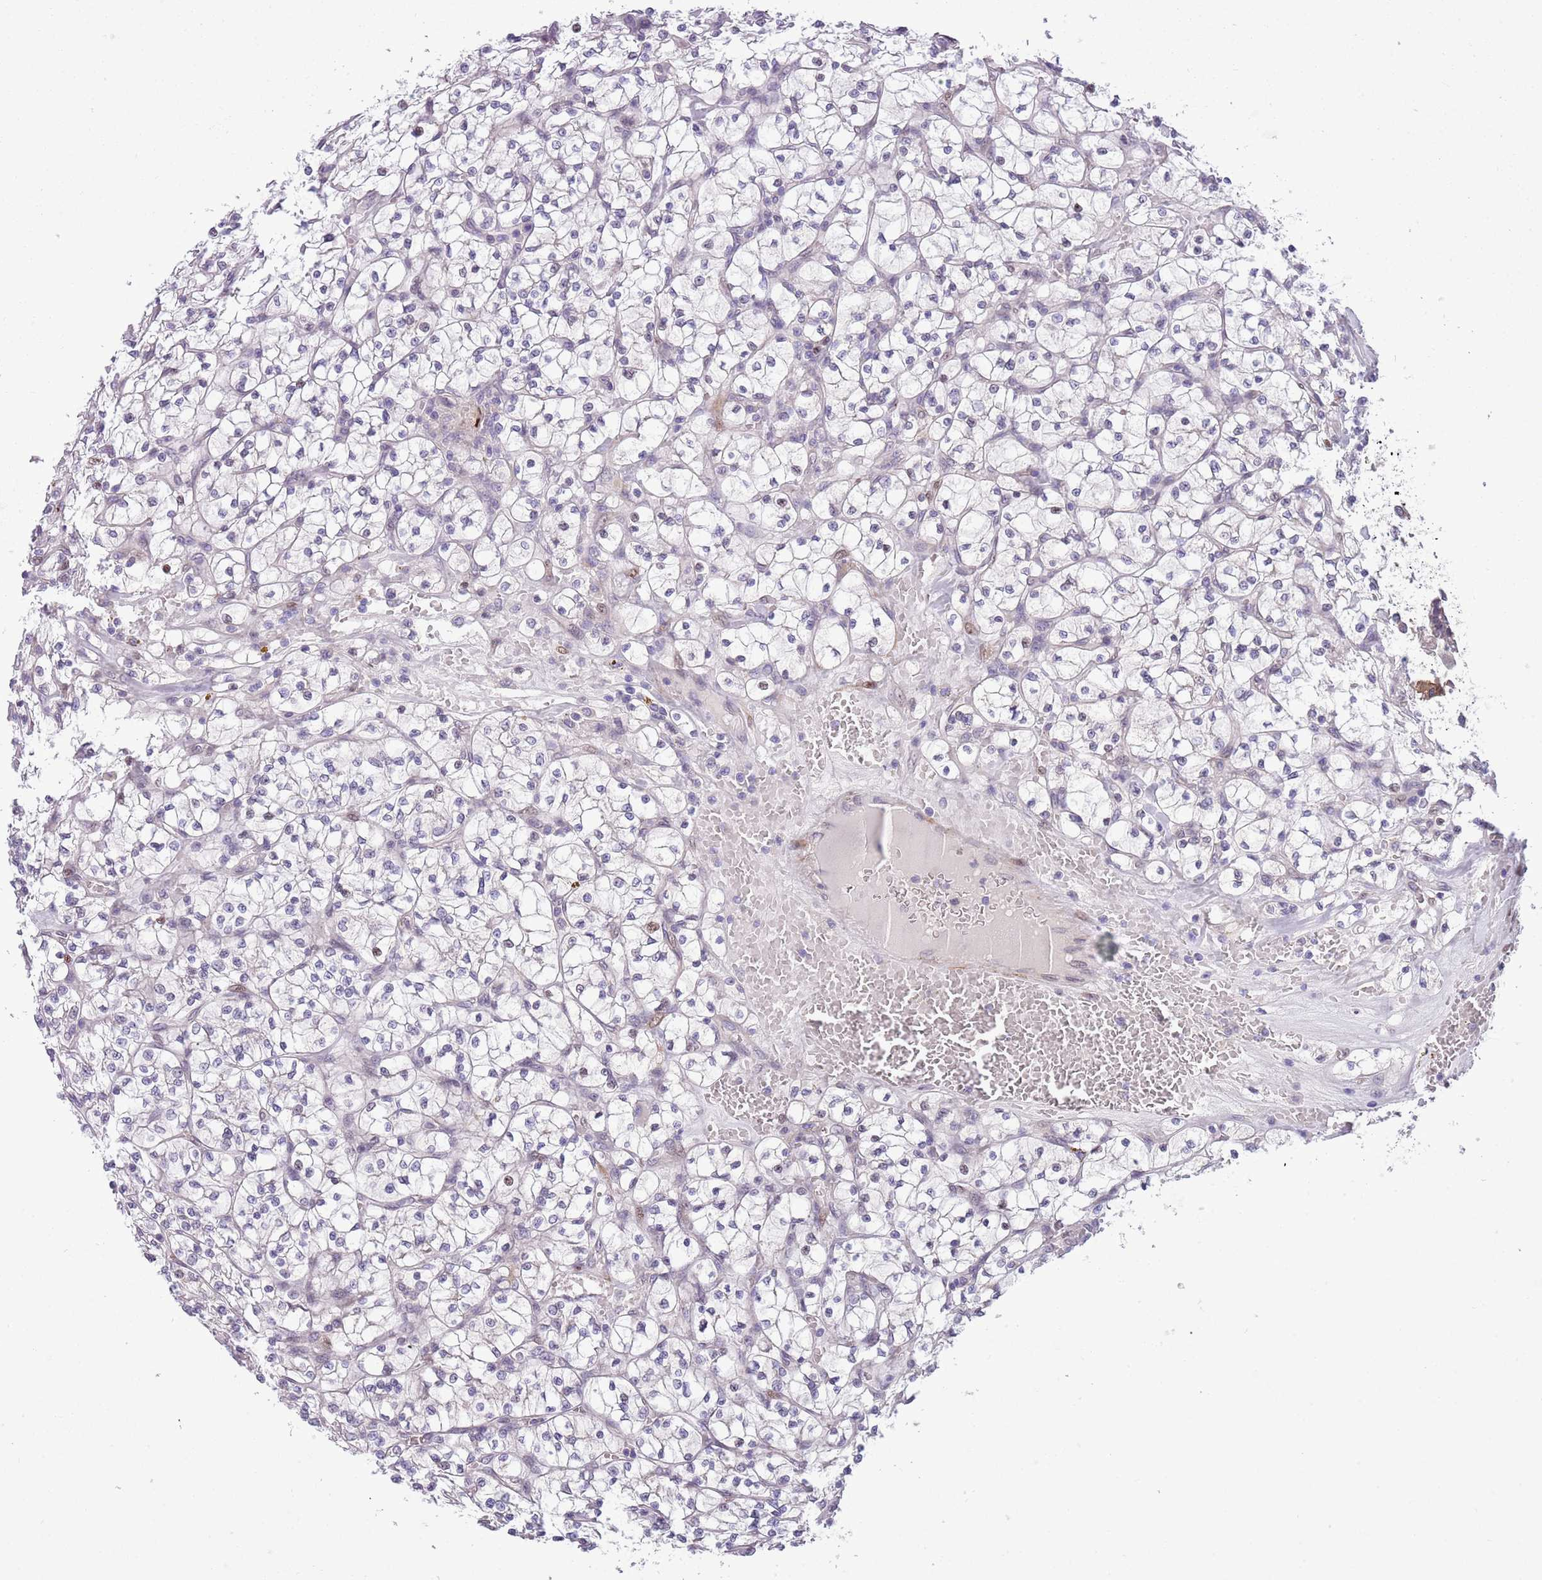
{"staining": {"intensity": "negative", "quantity": "none", "location": "none"}, "tissue": "renal cancer", "cell_type": "Tumor cells", "image_type": "cancer", "snomed": [{"axis": "morphology", "description": "Adenocarcinoma, NOS"}, {"axis": "topography", "description": "Kidney"}], "caption": "Renal adenocarcinoma was stained to show a protein in brown. There is no significant positivity in tumor cells.", "gene": "CCND2", "patient": {"sex": "female", "age": 64}}